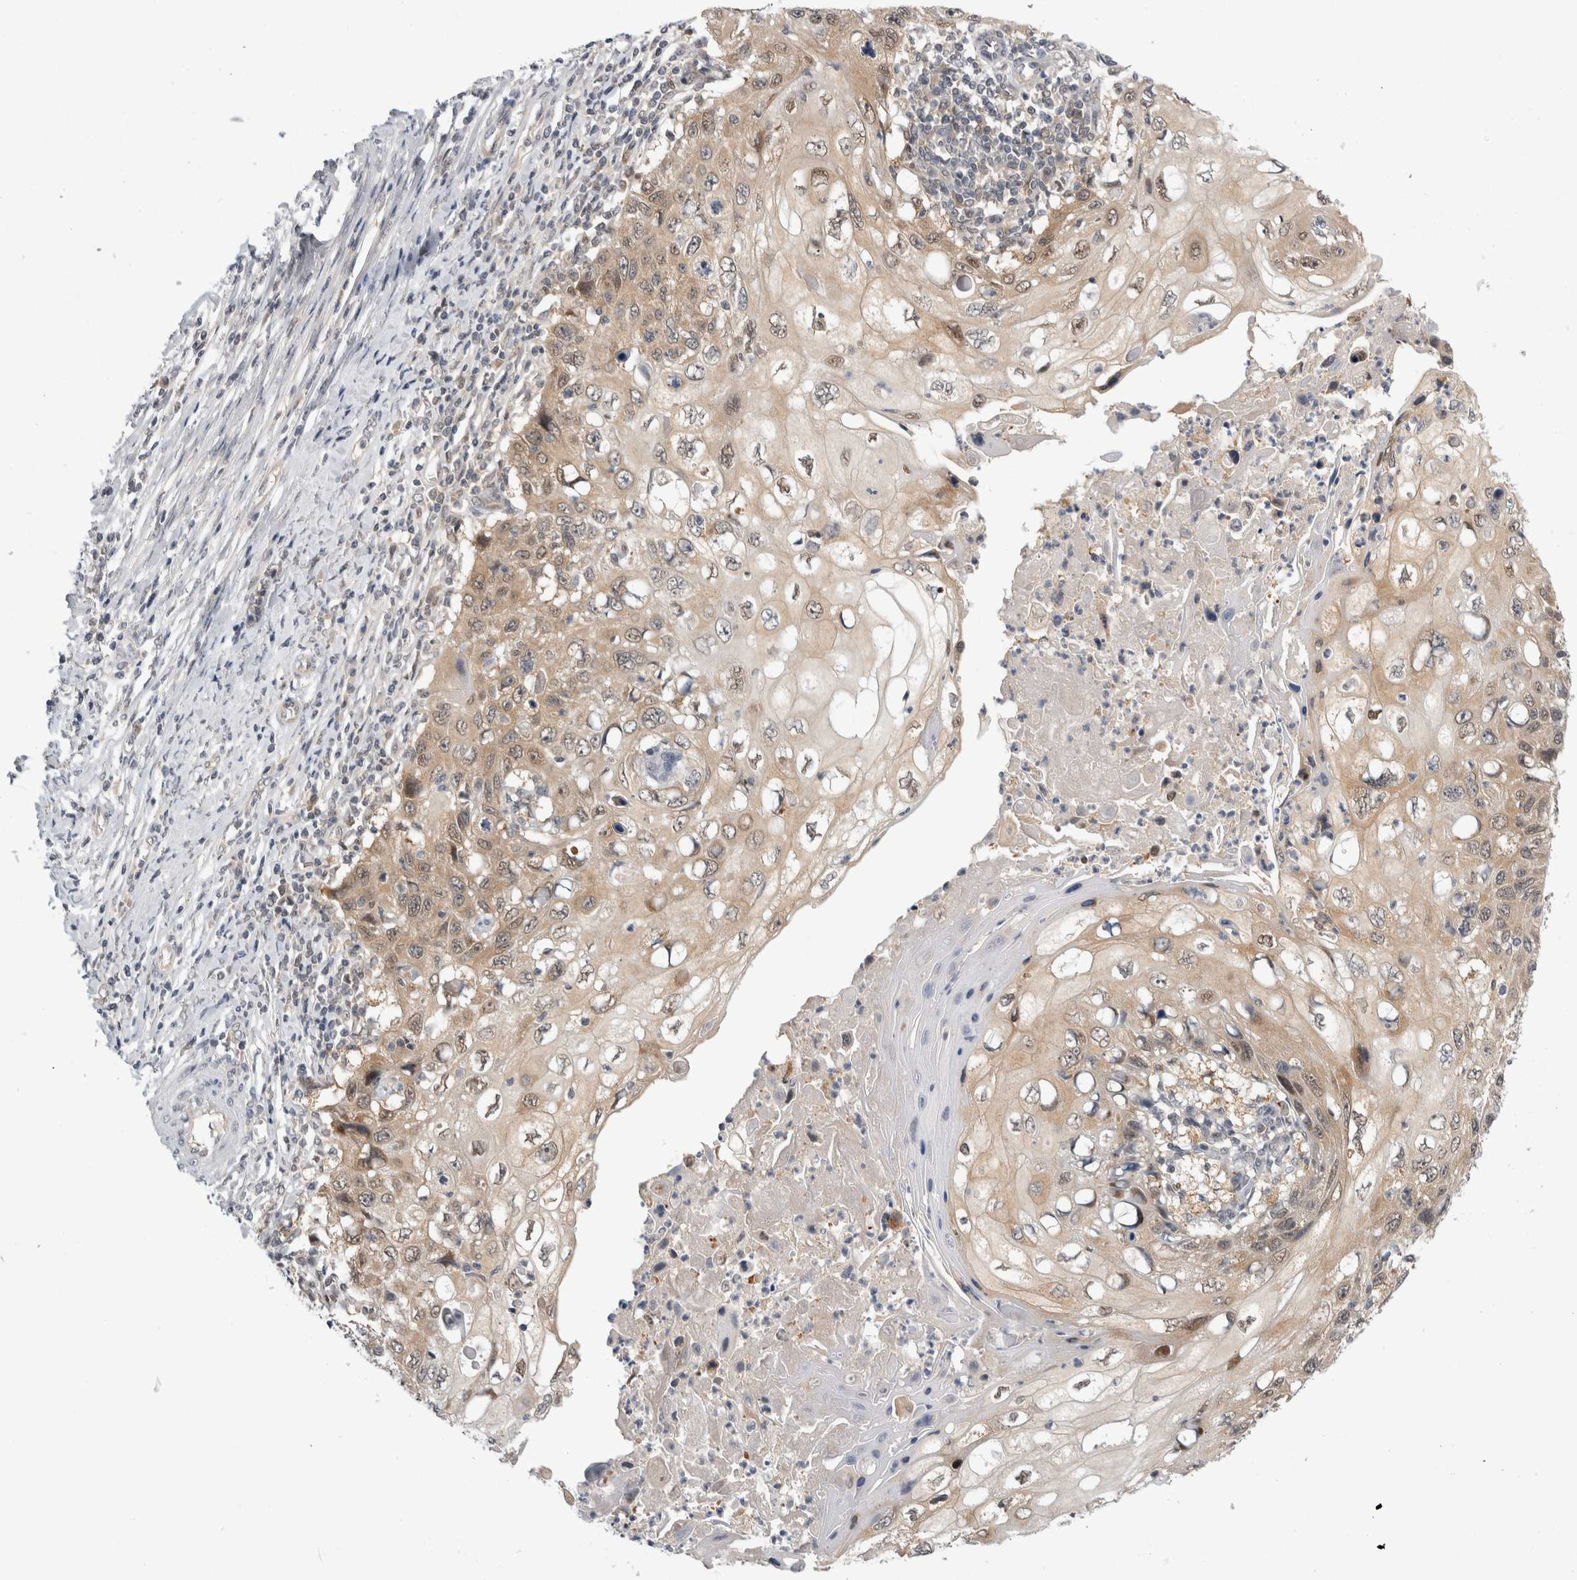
{"staining": {"intensity": "weak", "quantity": ">75%", "location": "cytoplasmic/membranous,nuclear"}, "tissue": "cervical cancer", "cell_type": "Tumor cells", "image_type": "cancer", "snomed": [{"axis": "morphology", "description": "Squamous cell carcinoma, NOS"}, {"axis": "topography", "description": "Cervix"}], "caption": "Immunohistochemical staining of cervical cancer (squamous cell carcinoma) demonstrates weak cytoplasmic/membranous and nuclear protein positivity in about >75% of tumor cells. (Stains: DAB in brown, nuclei in blue, Microscopy: brightfield microscopy at high magnification).", "gene": "PSMB2", "patient": {"sex": "female", "age": 70}}